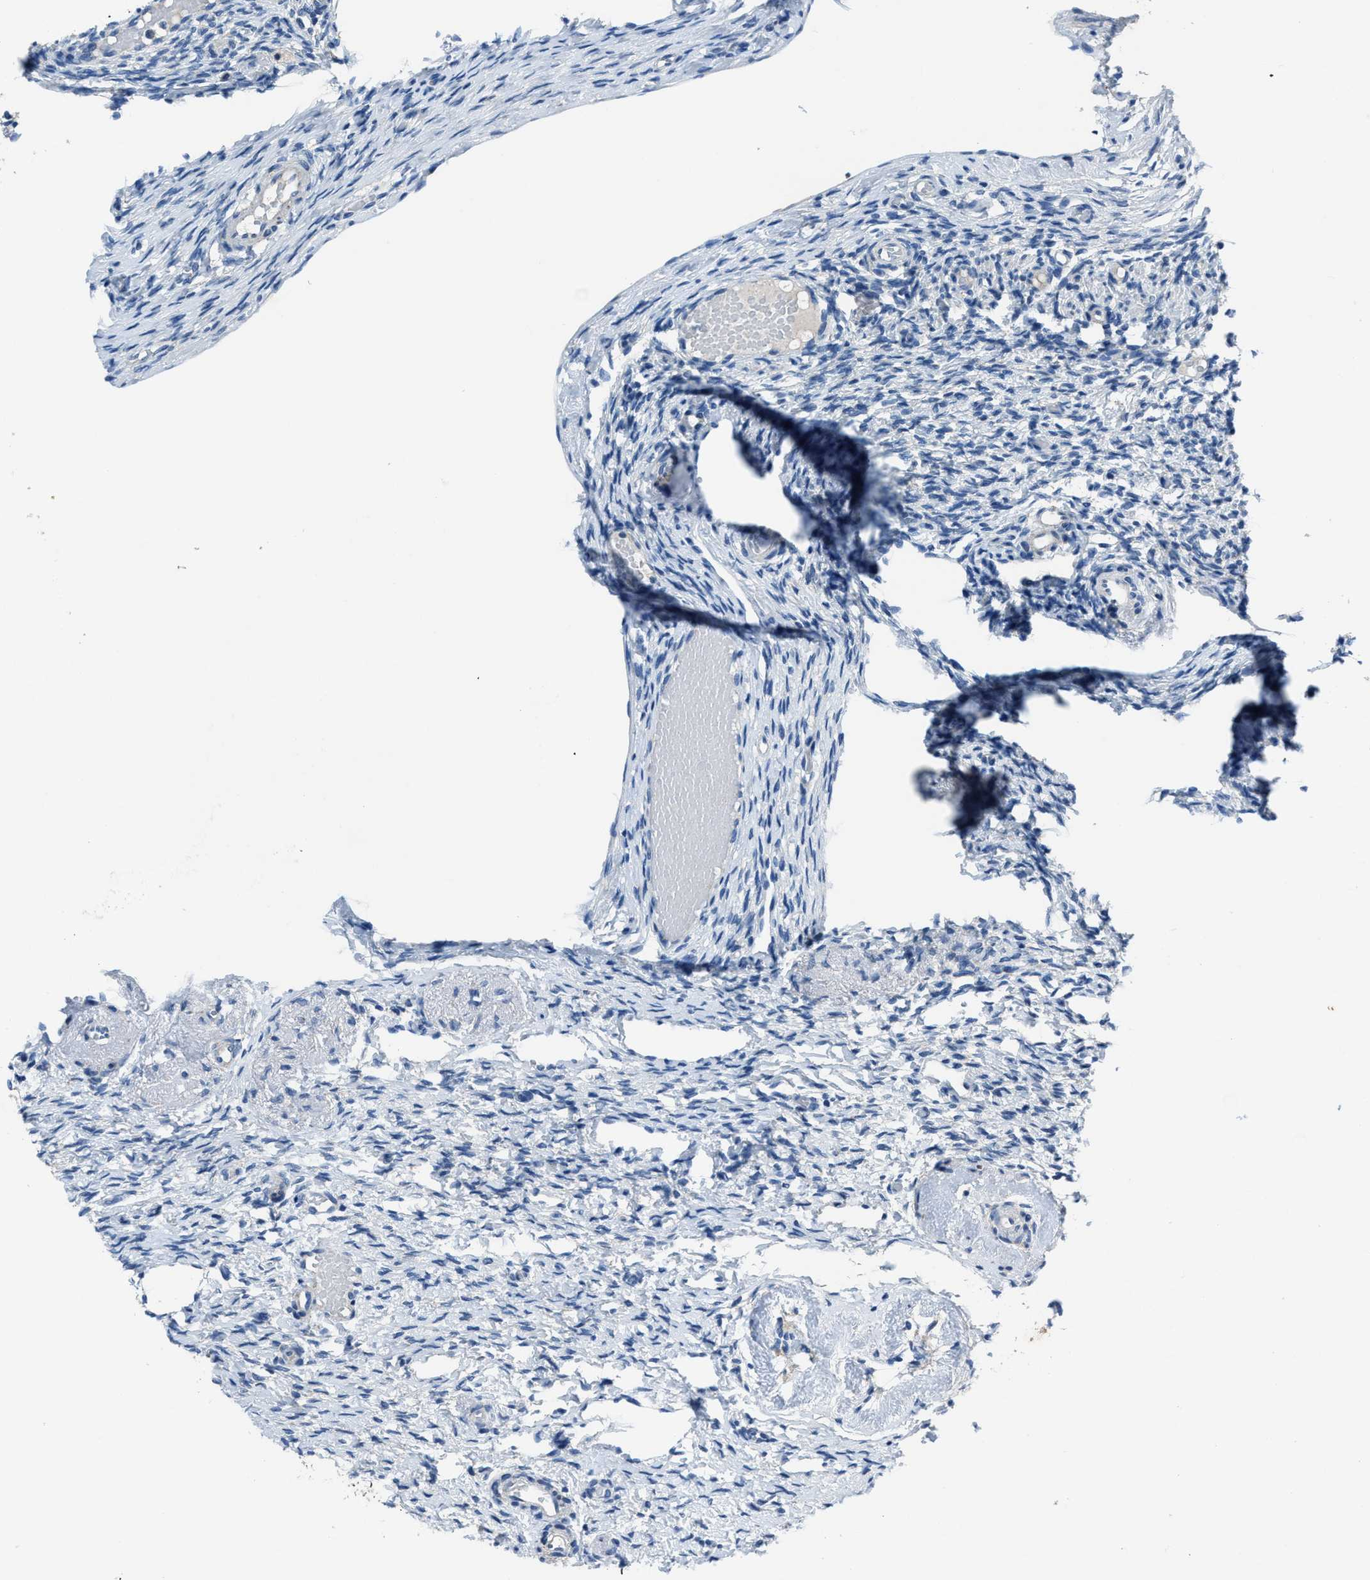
{"staining": {"intensity": "negative", "quantity": "none", "location": "none"}, "tissue": "ovary", "cell_type": "Ovarian stroma cells", "image_type": "normal", "snomed": [{"axis": "morphology", "description": "Normal tissue, NOS"}, {"axis": "topography", "description": "Ovary"}], "caption": "A high-resolution micrograph shows immunohistochemistry staining of unremarkable ovary, which reveals no significant expression in ovarian stroma cells. (DAB immunohistochemistry (IHC) visualized using brightfield microscopy, high magnification).", "gene": "ADAM2", "patient": {"sex": "female", "age": 60}}